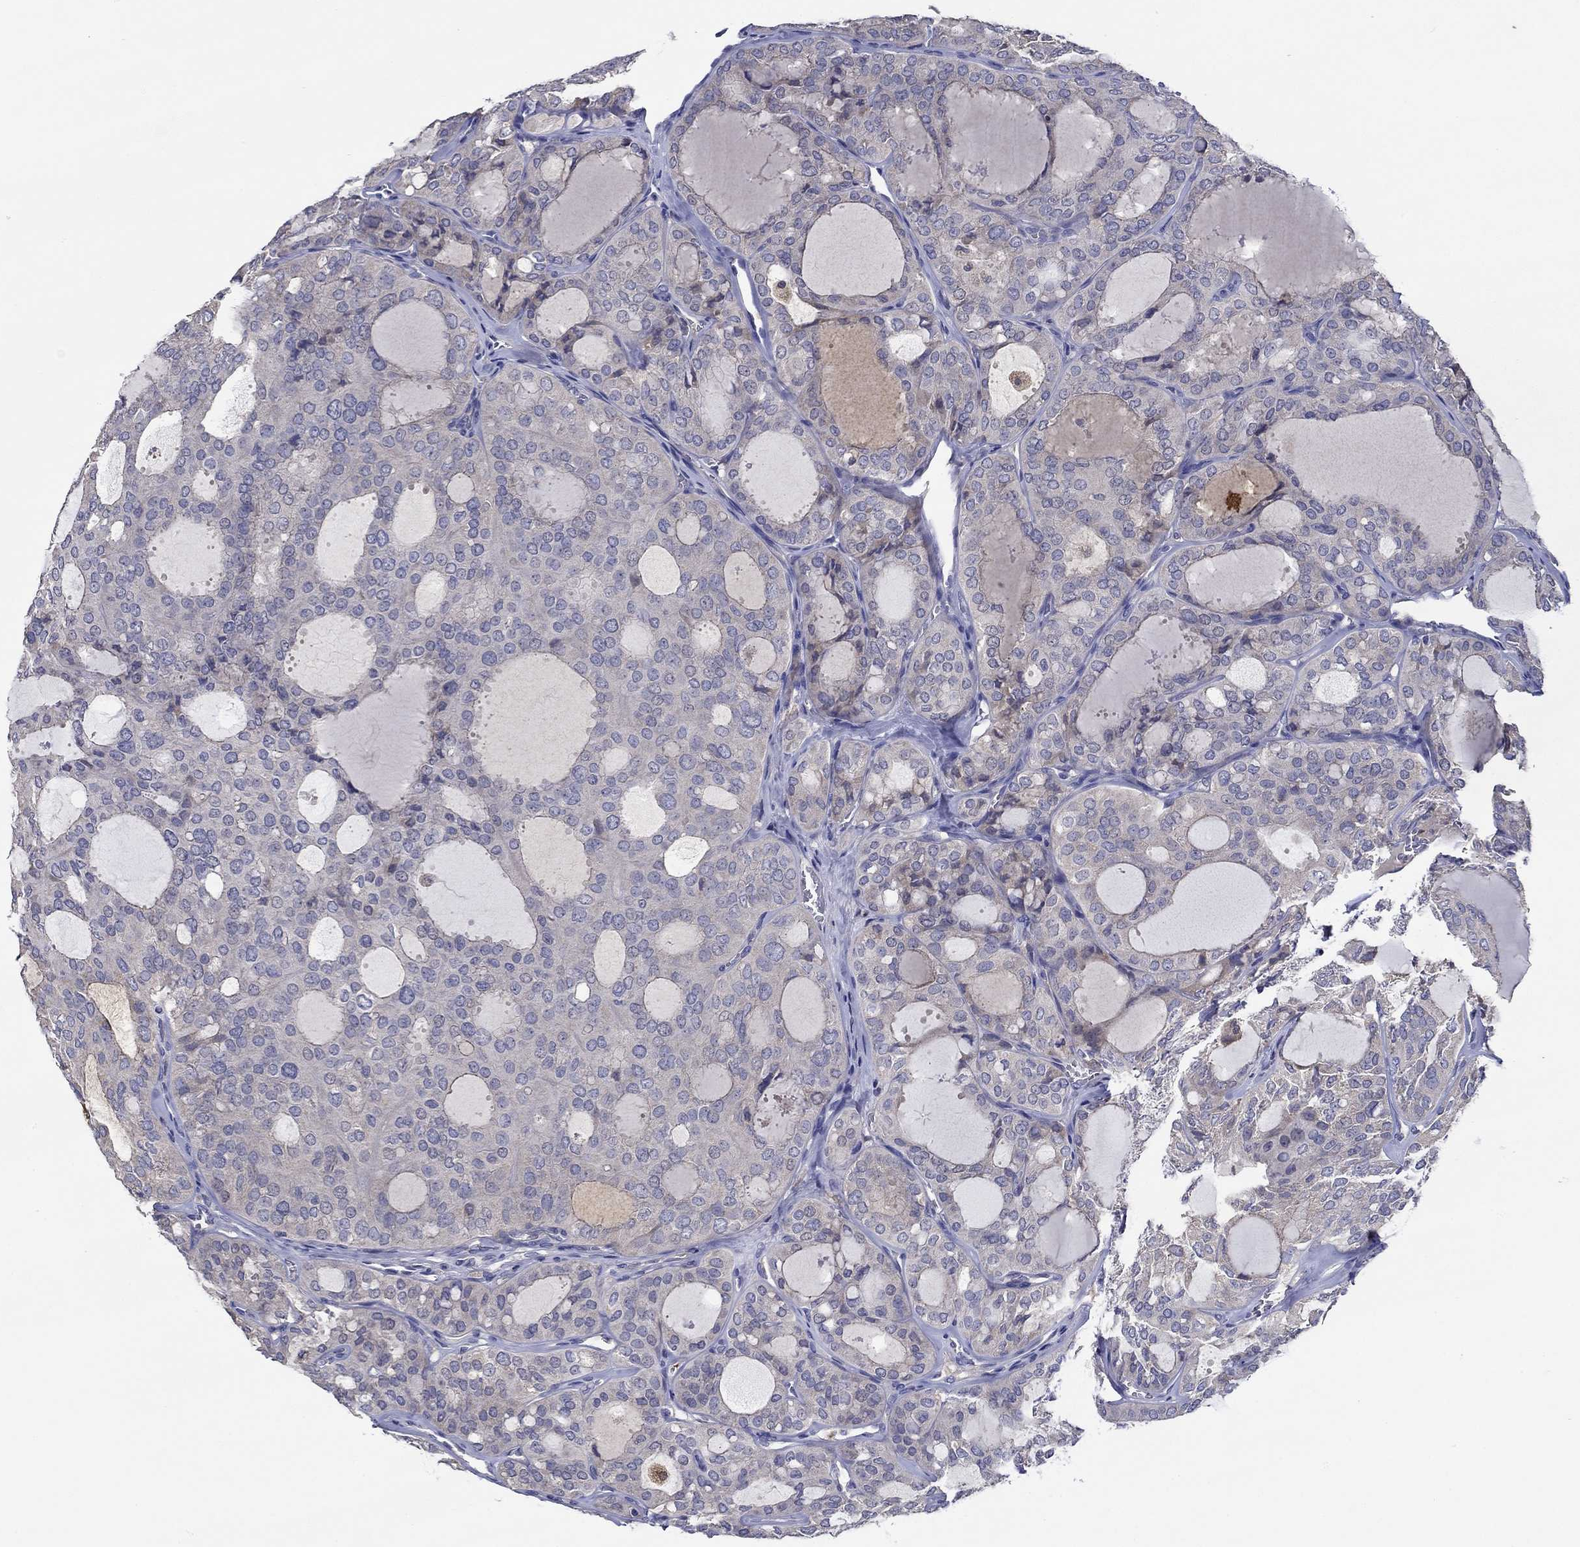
{"staining": {"intensity": "negative", "quantity": "none", "location": "none"}, "tissue": "thyroid cancer", "cell_type": "Tumor cells", "image_type": "cancer", "snomed": [{"axis": "morphology", "description": "Follicular adenoma carcinoma, NOS"}, {"axis": "topography", "description": "Thyroid gland"}], "caption": "Thyroid follicular adenoma carcinoma was stained to show a protein in brown. There is no significant positivity in tumor cells.", "gene": "CHIT1", "patient": {"sex": "male", "age": 75}}